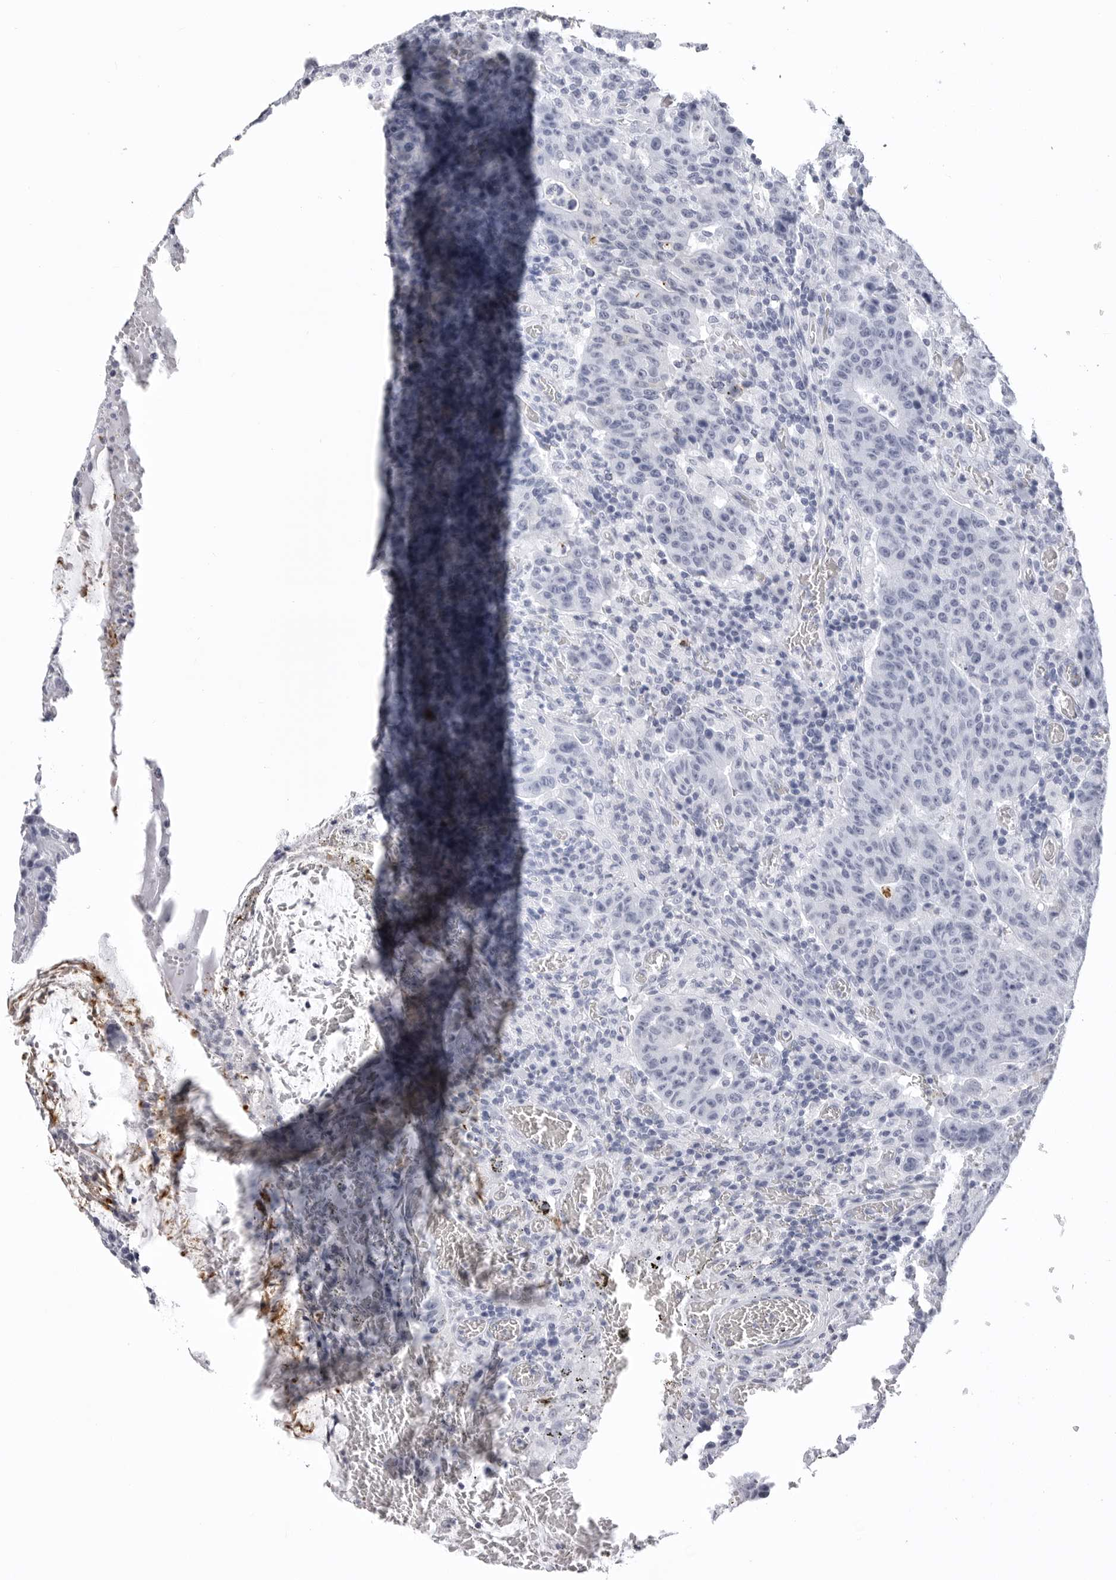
{"staining": {"intensity": "negative", "quantity": "none", "location": "none"}, "tissue": "colorectal cancer", "cell_type": "Tumor cells", "image_type": "cancer", "snomed": [{"axis": "morphology", "description": "Adenocarcinoma, NOS"}, {"axis": "topography", "description": "Colon"}], "caption": "Tumor cells show no significant staining in colorectal cancer (adenocarcinoma).", "gene": "LGALS4", "patient": {"sex": "female", "age": 75}}